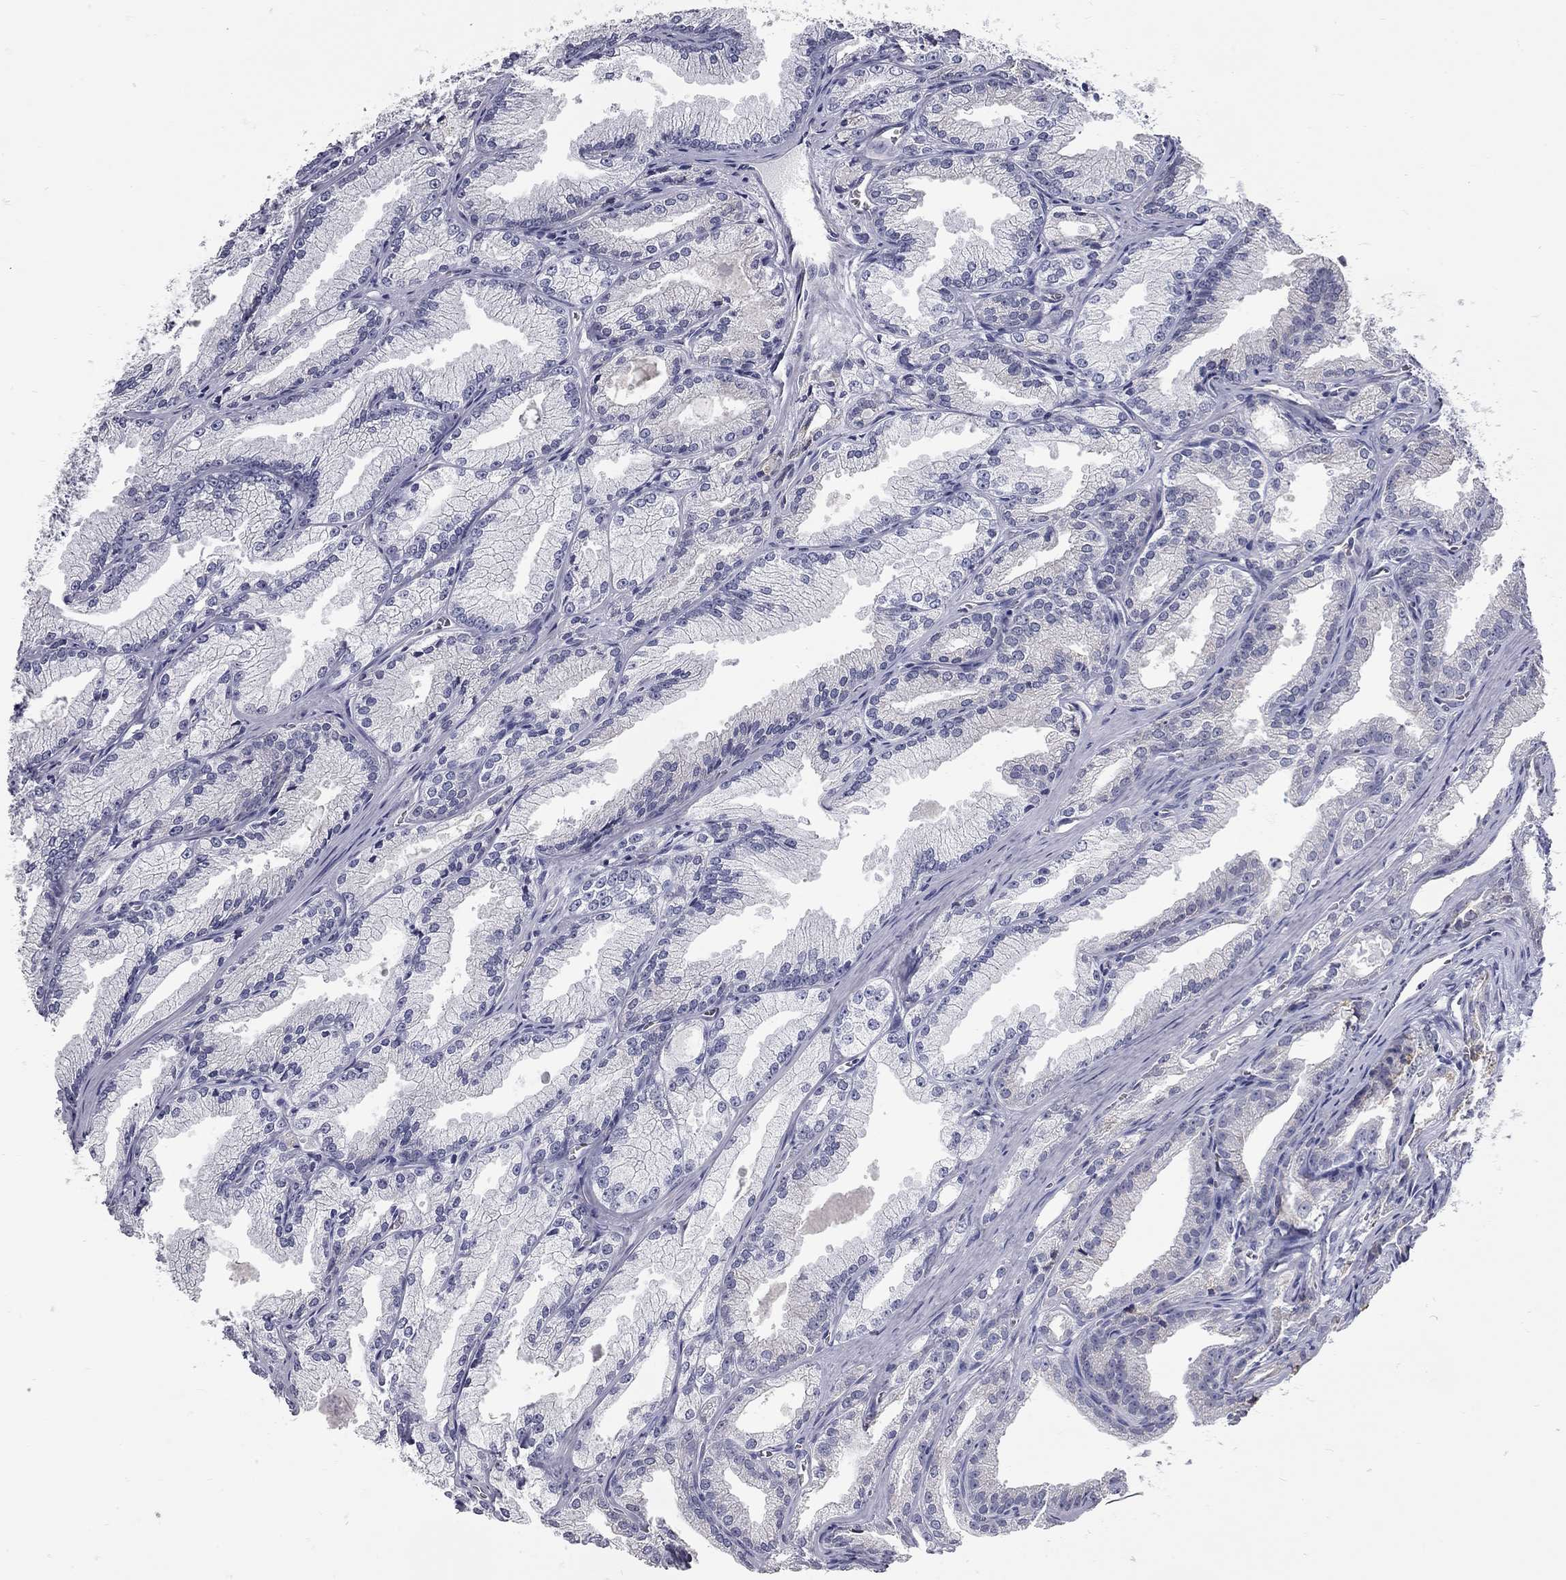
{"staining": {"intensity": "negative", "quantity": "none", "location": "none"}, "tissue": "prostate cancer", "cell_type": "Tumor cells", "image_type": "cancer", "snomed": [{"axis": "morphology", "description": "Adenocarcinoma, NOS"}, {"axis": "morphology", "description": "Adenocarcinoma, High grade"}, {"axis": "topography", "description": "Prostate"}], "caption": "An immunohistochemistry image of prostate cancer (adenocarcinoma (high-grade)) is shown. There is no staining in tumor cells of prostate cancer (adenocarcinoma (high-grade)).", "gene": "XAGE2", "patient": {"sex": "male", "age": 70}}